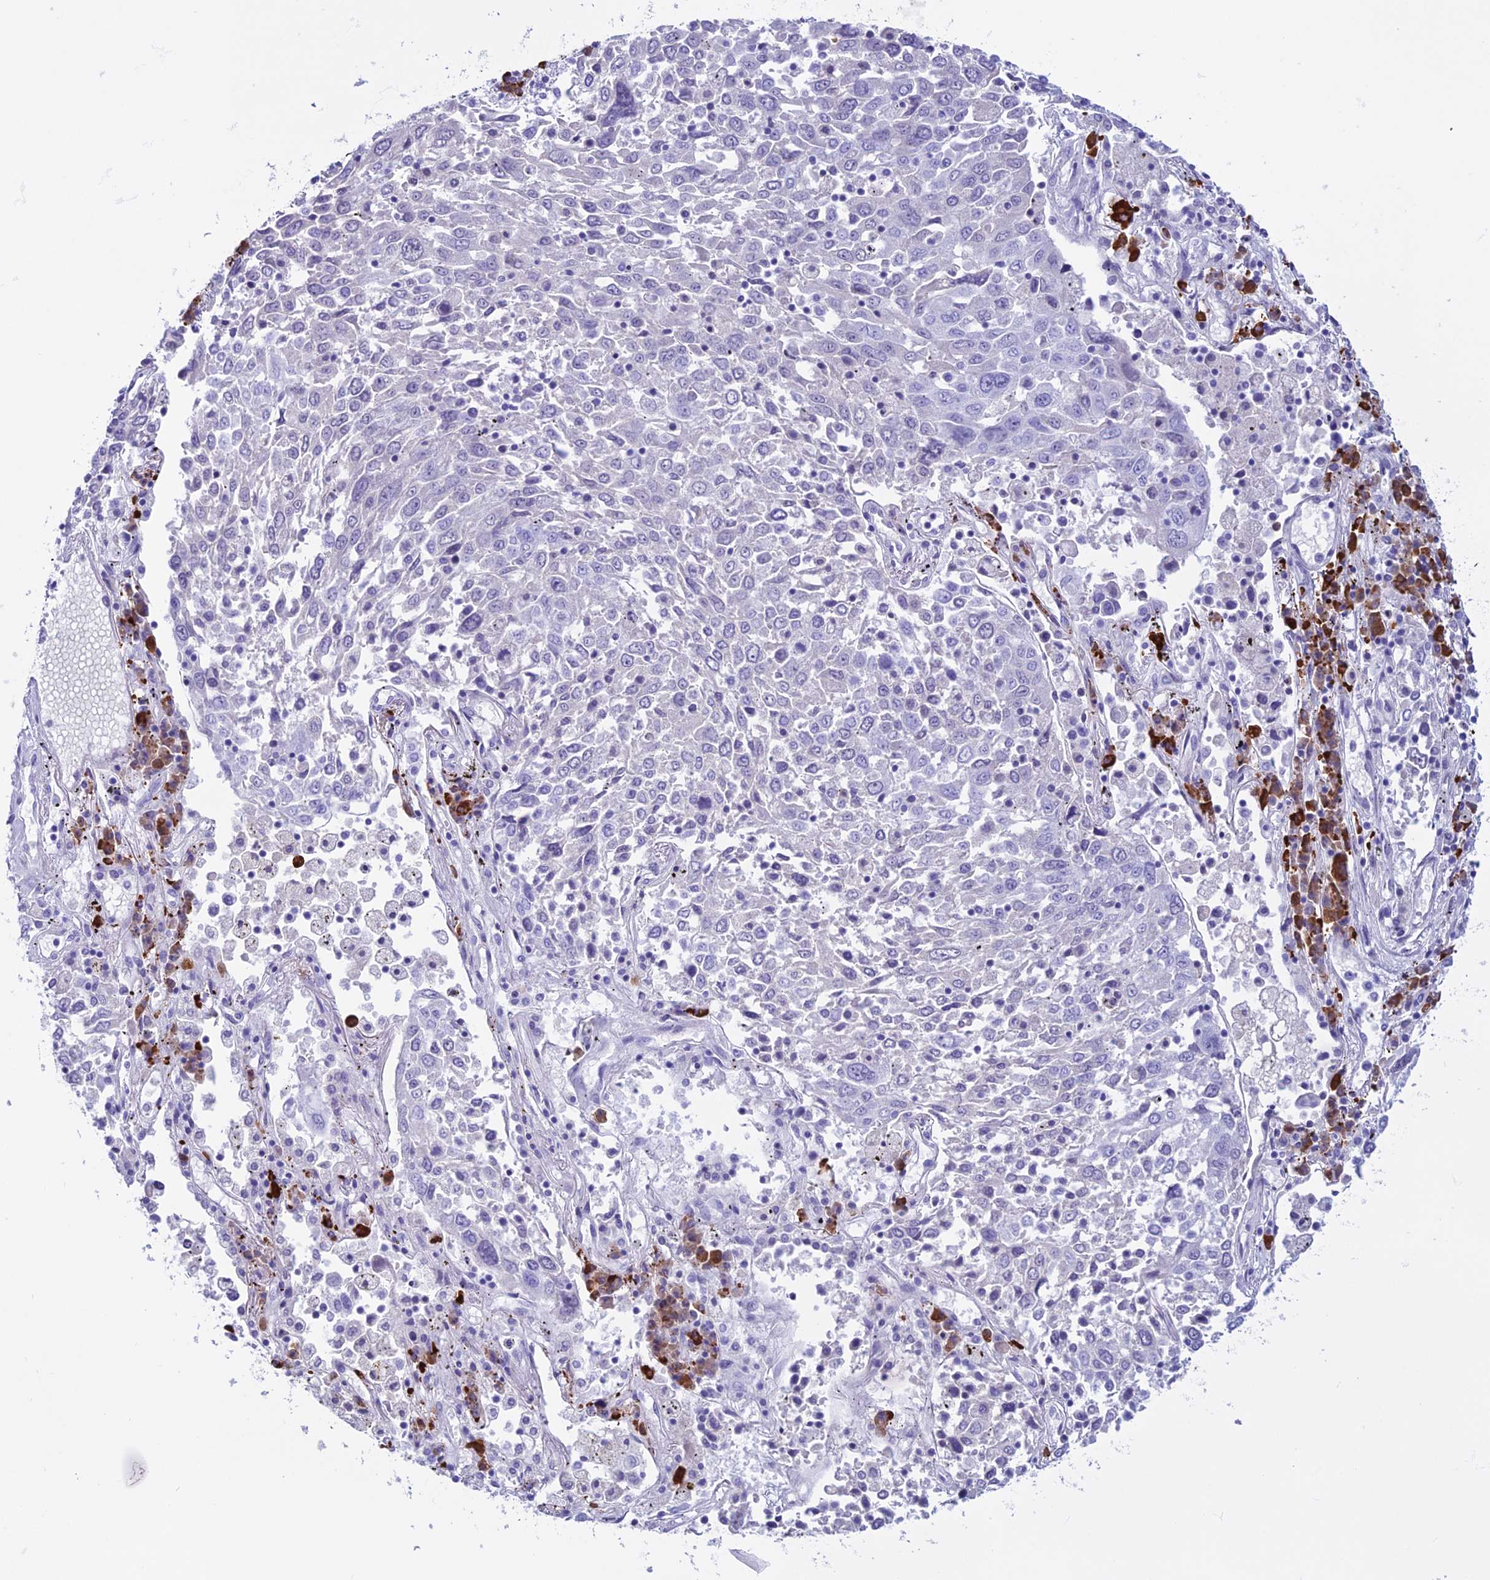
{"staining": {"intensity": "negative", "quantity": "none", "location": "none"}, "tissue": "lung cancer", "cell_type": "Tumor cells", "image_type": "cancer", "snomed": [{"axis": "morphology", "description": "Squamous cell carcinoma, NOS"}, {"axis": "topography", "description": "Lung"}], "caption": "DAB immunohistochemical staining of lung cancer displays no significant staining in tumor cells. (DAB IHC visualized using brightfield microscopy, high magnification).", "gene": "MZB1", "patient": {"sex": "male", "age": 65}}